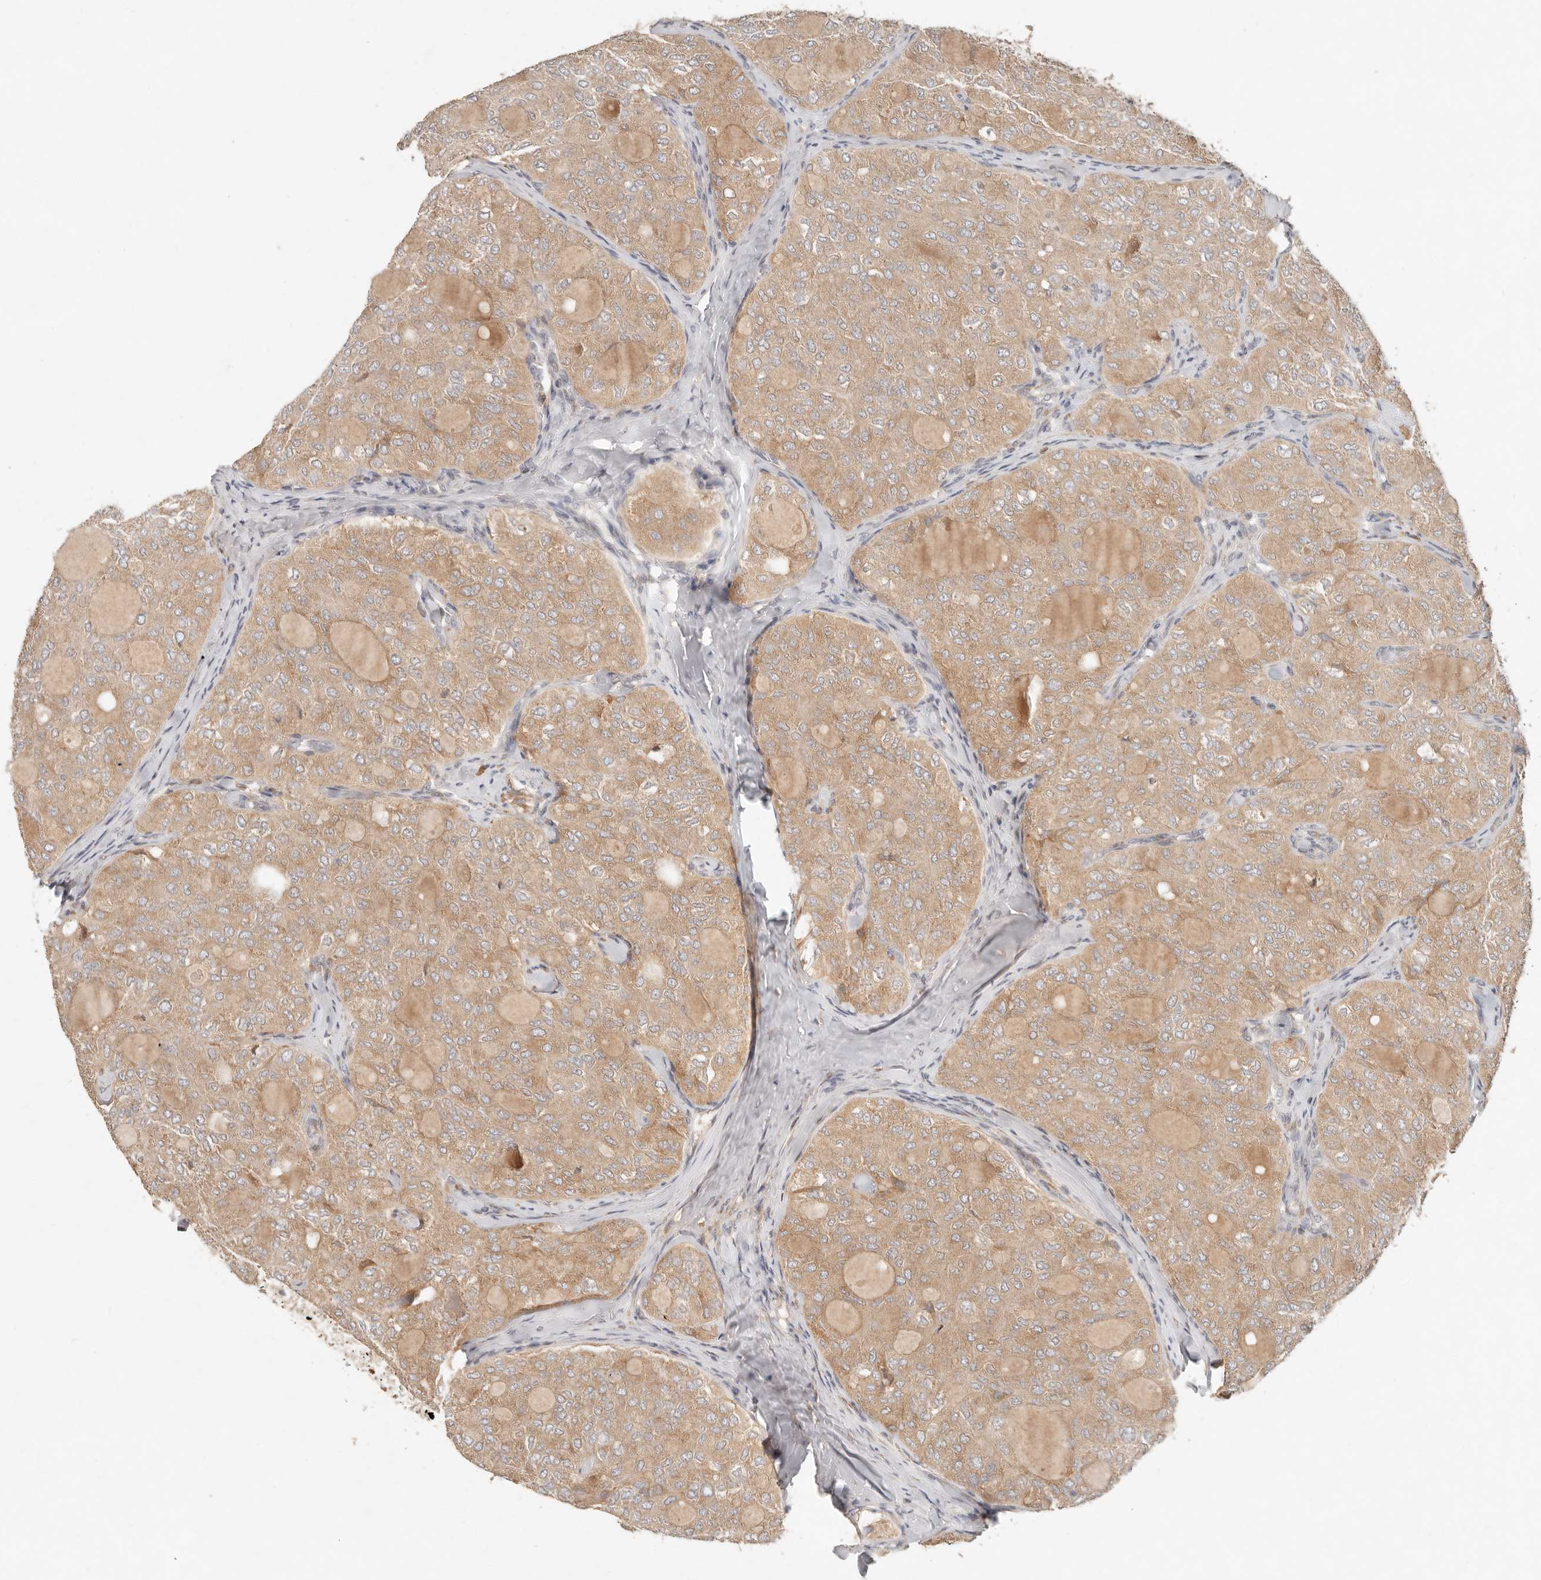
{"staining": {"intensity": "moderate", "quantity": ">75%", "location": "cytoplasmic/membranous"}, "tissue": "thyroid cancer", "cell_type": "Tumor cells", "image_type": "cancer", "snomed": [{"axis": "morphology", "description": "Follicular adenoma carcinoma, NOS"}, {"axis": "topography", "description": "Thyroid gland"}], "caption": "A brown stain shows moderate cytoplasmic/membranous staining of a protein in human thyroid cancer (follicular adenoma carcinoma) tumor cells.", "gene": "ARHGEF10L", "patient": {"sex": "male", "age": 75}}